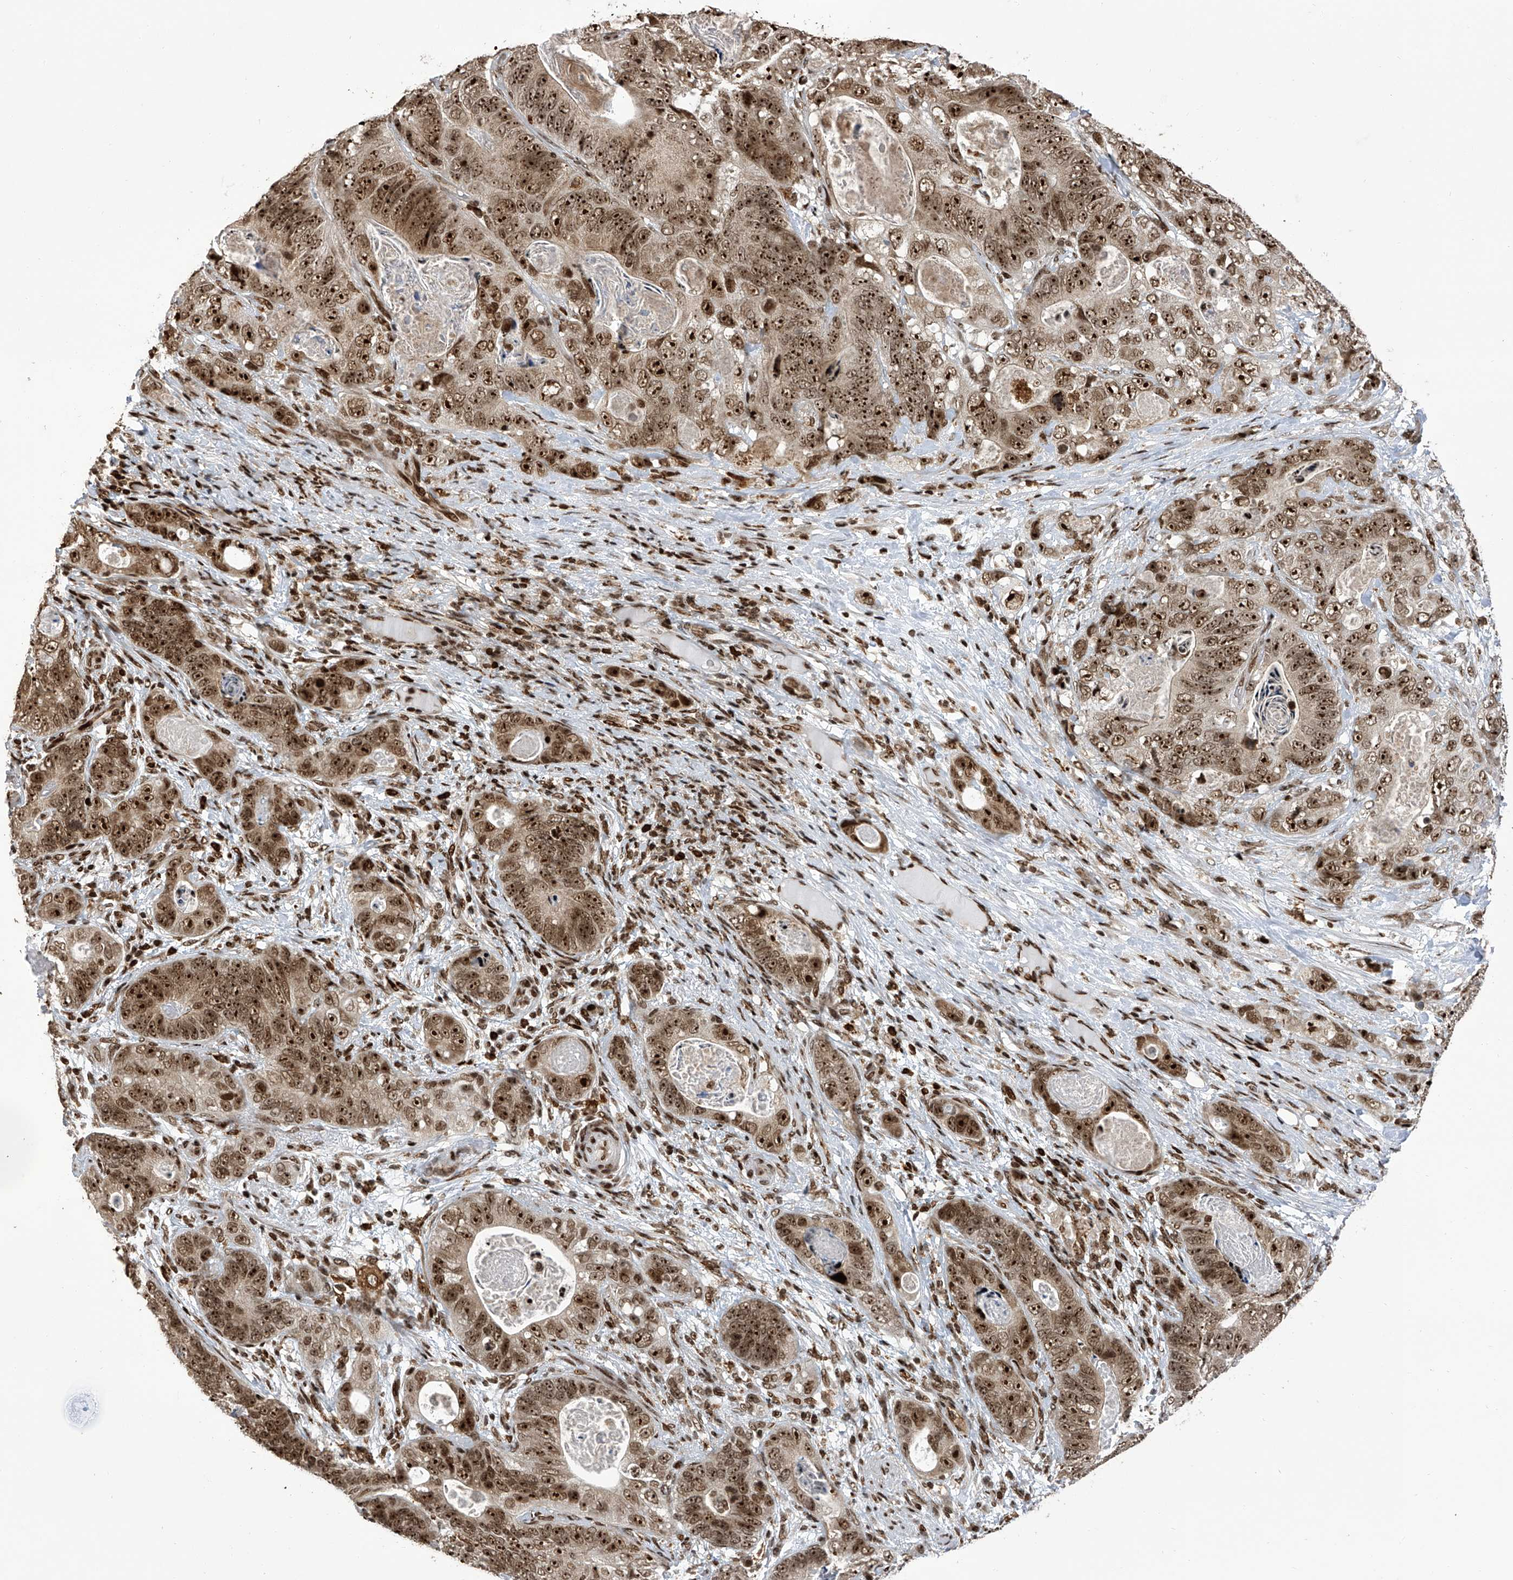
{"staining": {"intensity": "strong", "quantity": ">75%", "location": "nuclear"}, "tissue": "stomach cancer", "cell_type": "Tumor cells", "image_type": "cancer", "snomed": [{"axis": "morphology", "description": "Normal tissue, NOS"}, {"axis": "morphology", "description": "Adenocarcinoma, NOS"}, {"axis": "topography", "description": "Stomach"}], "caption": "Immunohistochemical staining of human stomach cancer shows strong nuclear protein positivity in approximately >75% of tumor cells. (Stains: DAB in brown, nuclei in blue, Microscopy: brightfield microscopy at high magnification).", "gene": "PAK1IP1", "patient": {"sex": "female", "age": 89}}